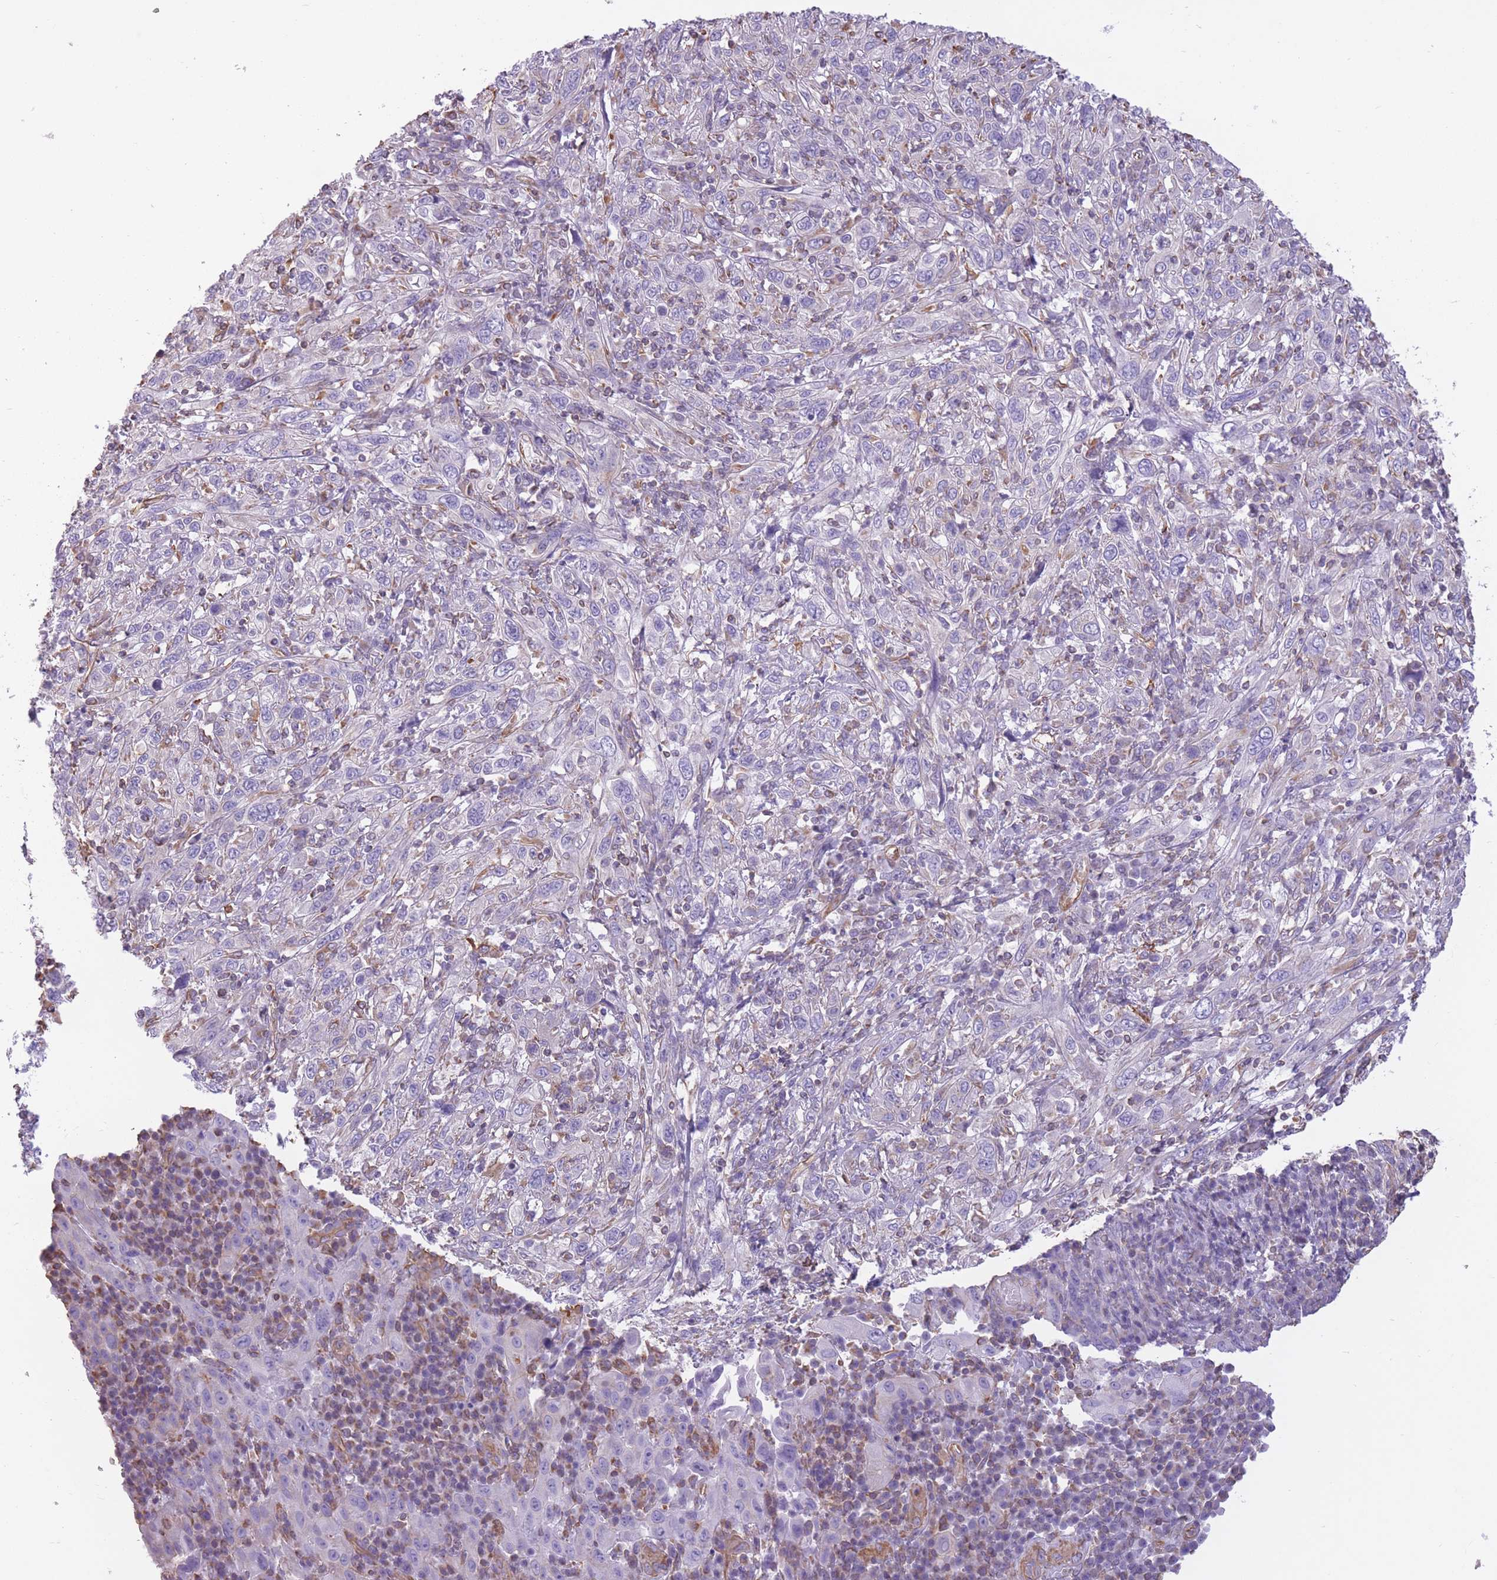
{"staining": {"intensity": "negative", "quantity": "none", "location": "none"}, "tissue": "cervical cancer", "cell_type": "Tumor cells", "image_type": "cancer", "snomed": [{"axis": "morphology", "description": "Squamous cell carcinoma, NOS"}, {"axis": "topography", "description": "Cervix"}], "caption": "The photomicrograph reveals no staining of tumor cells in squamous cell carcinoma (cervical).", "gene": "ADD1", "patient": {"sex": "female", "age": 46}}